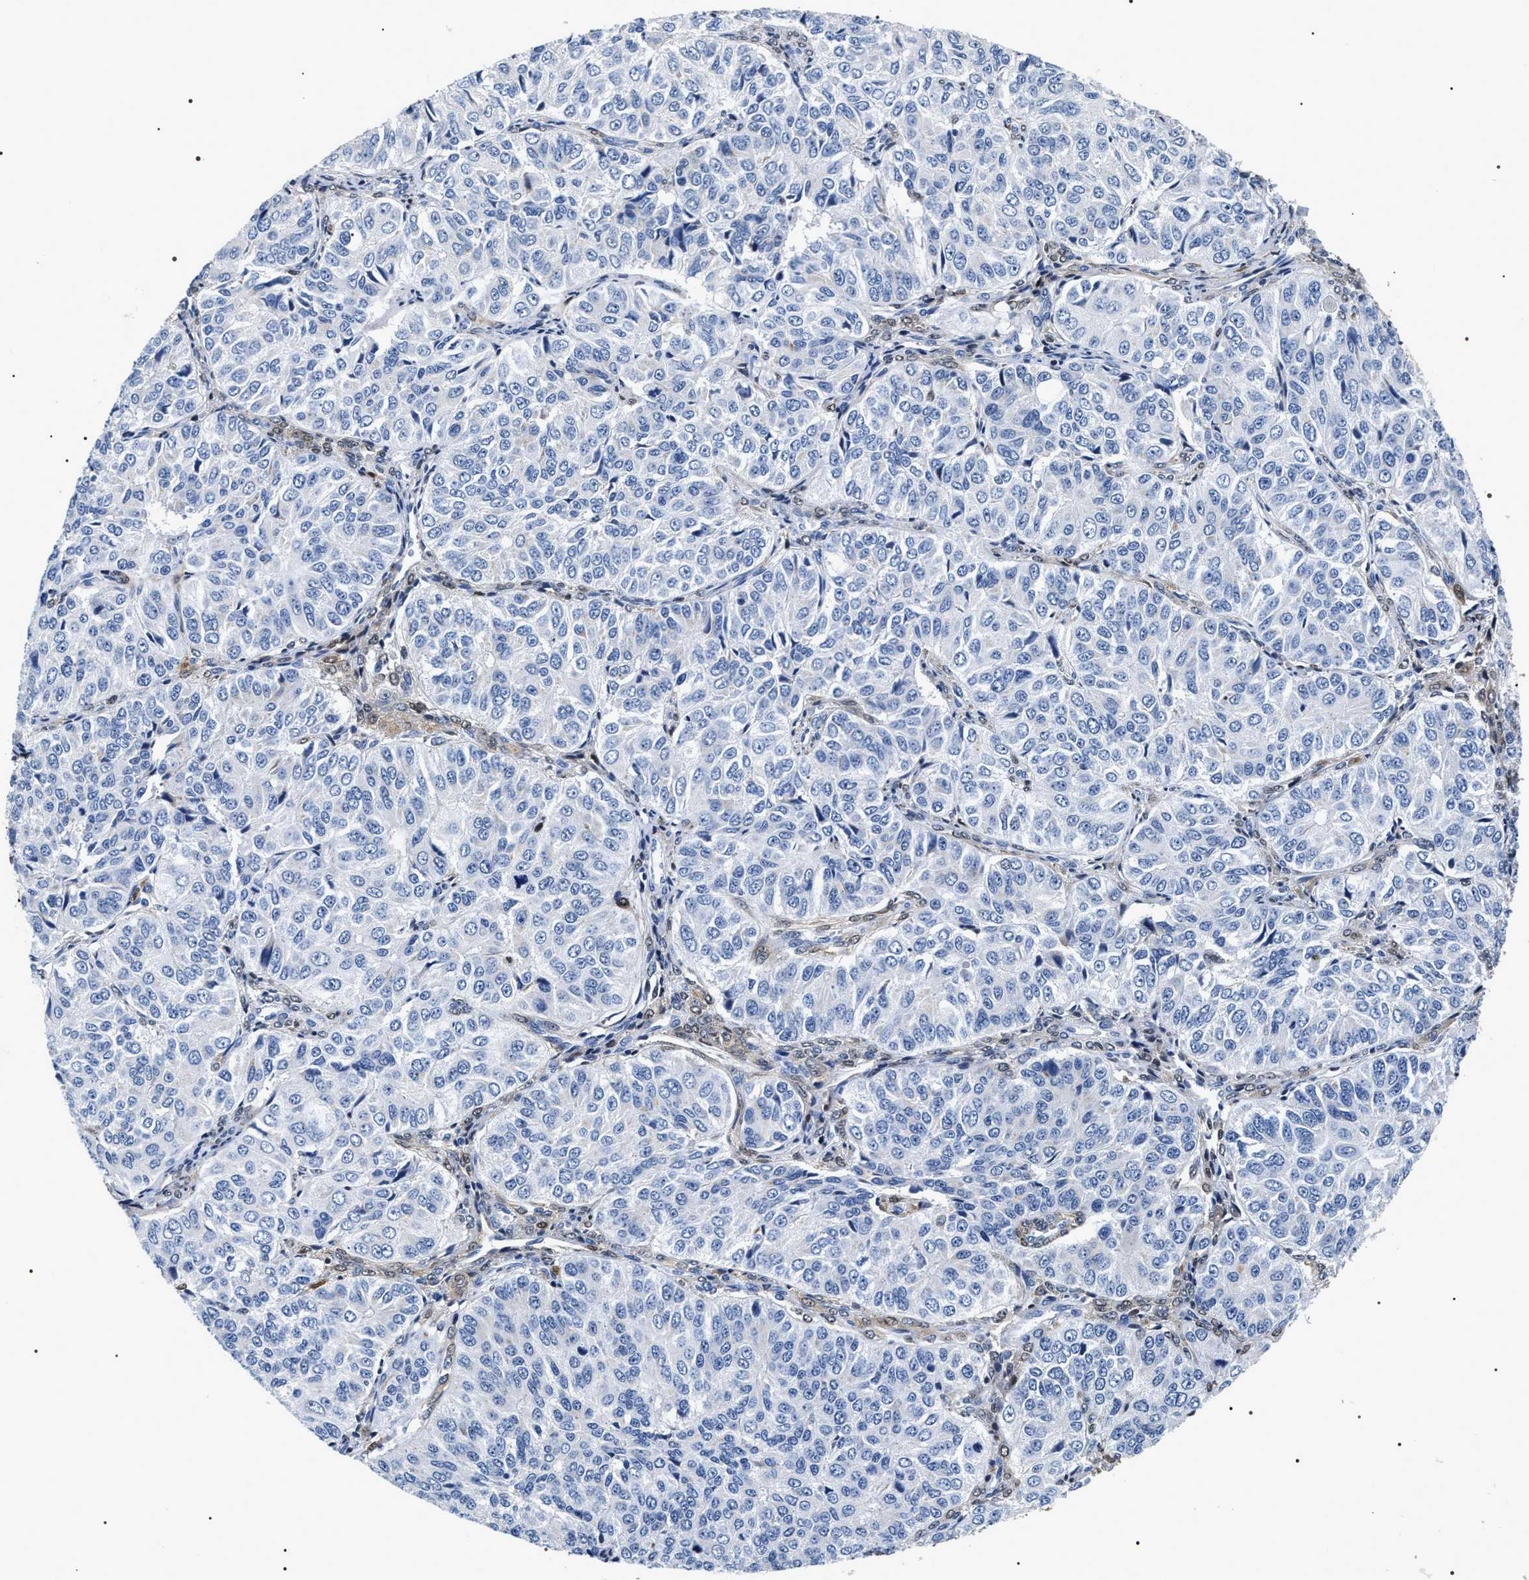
{"staining": {"intensity": "negative", "quantity": "none", "location": "none"}, "tissue": "ovarian cancer", "cell_type": "Tumor cells", "image_type": "cancer", "snomed": [{"axis": "morphology", "description": "Carcinoma, endometroid"}, {"axis": "topography", "description": "Ovary"}], "caption": "This micrograph is of ovarian cancer stained with immunohistochemistry to label a protein in brown with the nuclei are counter-stained blue. There is no positivity in tumor cells.", "gene": "BAG2", "patient": {"sex": "female", "age": 51}}